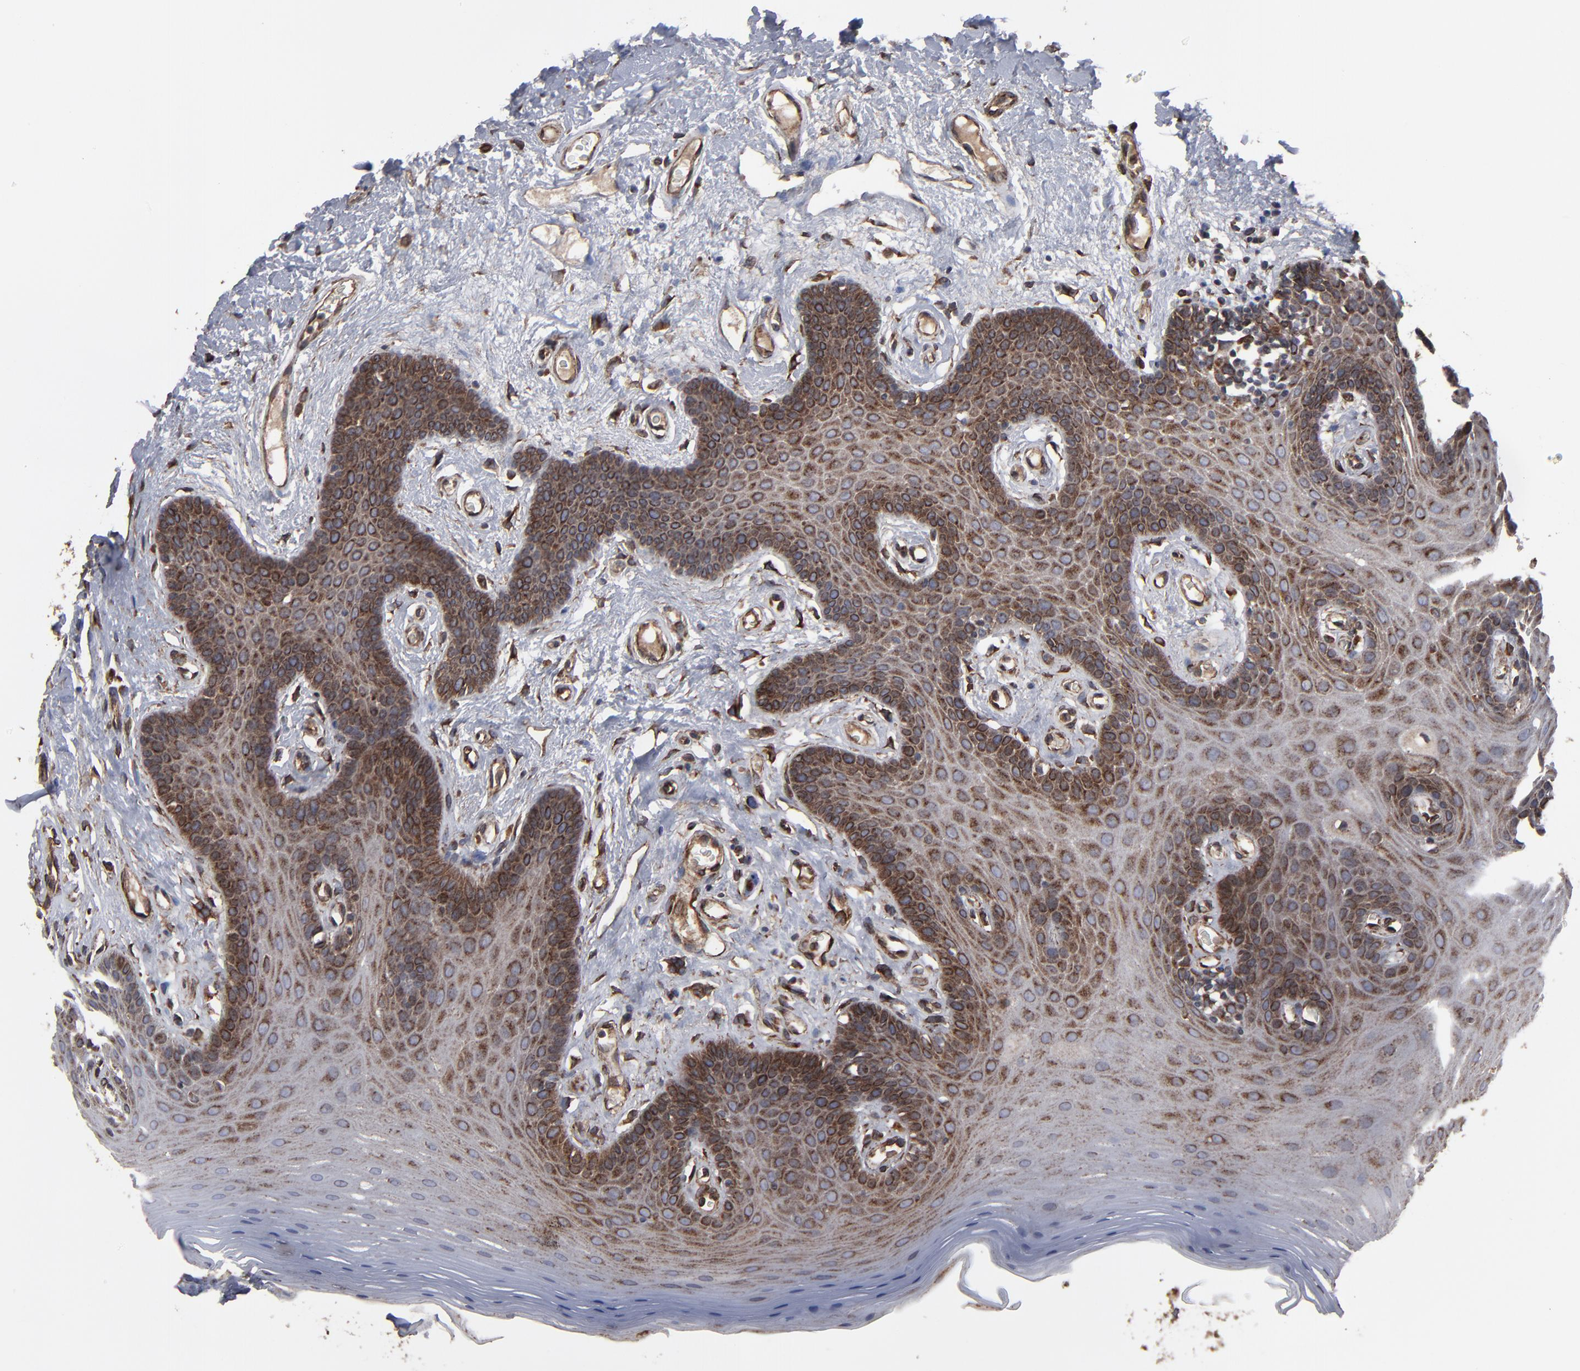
{"staining": {"intensity": "strong", "quantity": "<25%", "location": "cytoplasmic/membranous"}, "tissue": "oral mucosa", "cell_type": "Squamous epithelial cells", "image_type": "normal", "snomed": [{"axis": "morphology", "description": "Normal tissue, NOS"}, {"axis": "morphology", "description": "Squamous cell carcinoma, NOS"}, {"axis": "topography", "description": "Skeletal muscle"}, {"axis": "topography", "description": "Oral tissue"}, {"axis": "topography", "description": "Head-Neck"}], "caption": "Protein staining exhibits strong cytoplasmic/membranous staining in approximately <25% of squamous epithelial cells in benign oral mucosa. Nuclei are stained in blue.", "gene": "CNIH1", "patient": {"sex": "male", "age": 71}}